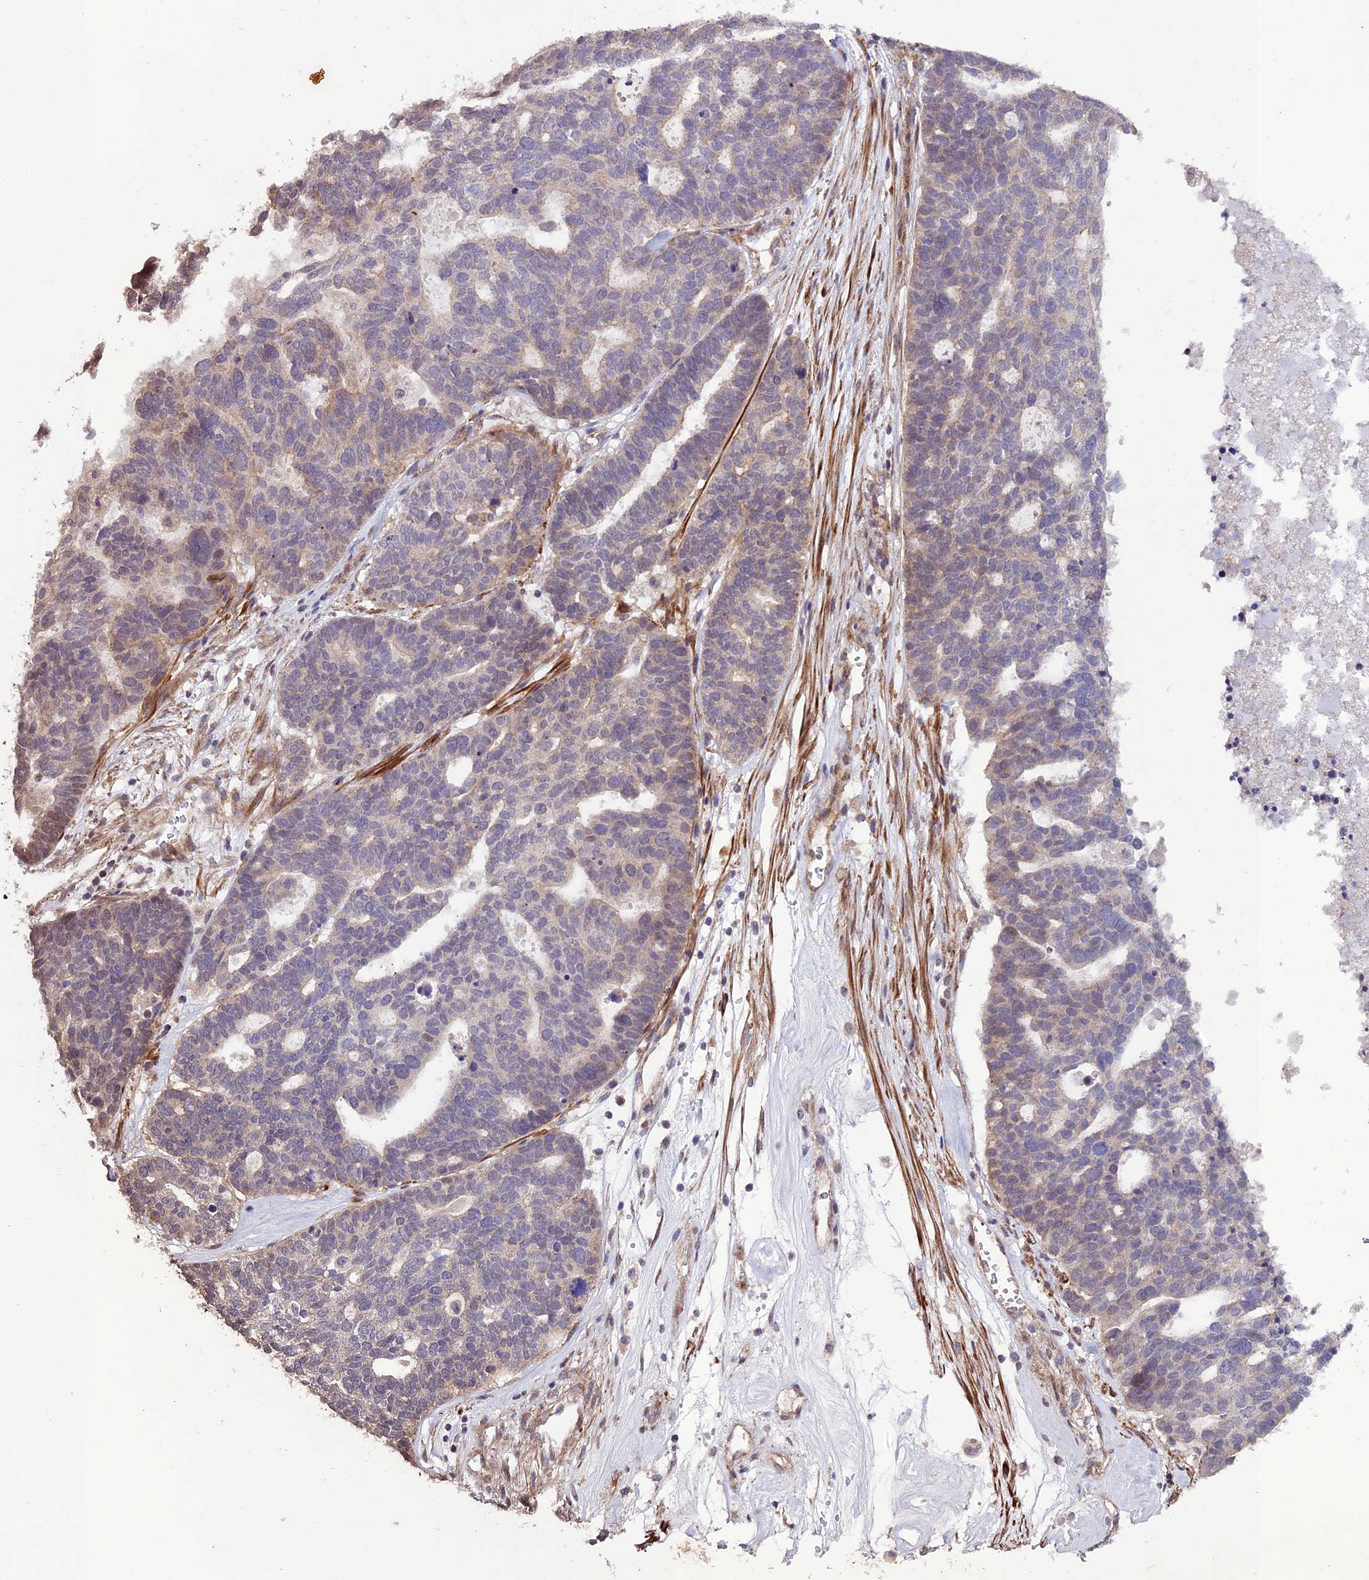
{"staining": {"intensity": "negative", "quantity": "none", "location": "none"}, "tissue": "ovarian cancer", "cell_type": "Tumor cells", "image_type": "cancer", "snomed": [{"axis": "morphology", "description": "Cystadenocarcinoma, serous, NOS"}, {"axis": "topography", "description": "Ovary"}], "caption": "This is a histopathology image of IHC staining of ovarian cancer, which shows no positivity in tumor cells.", "gene": "TNIP3", "patient": {"sex": "female", "age": 59}}